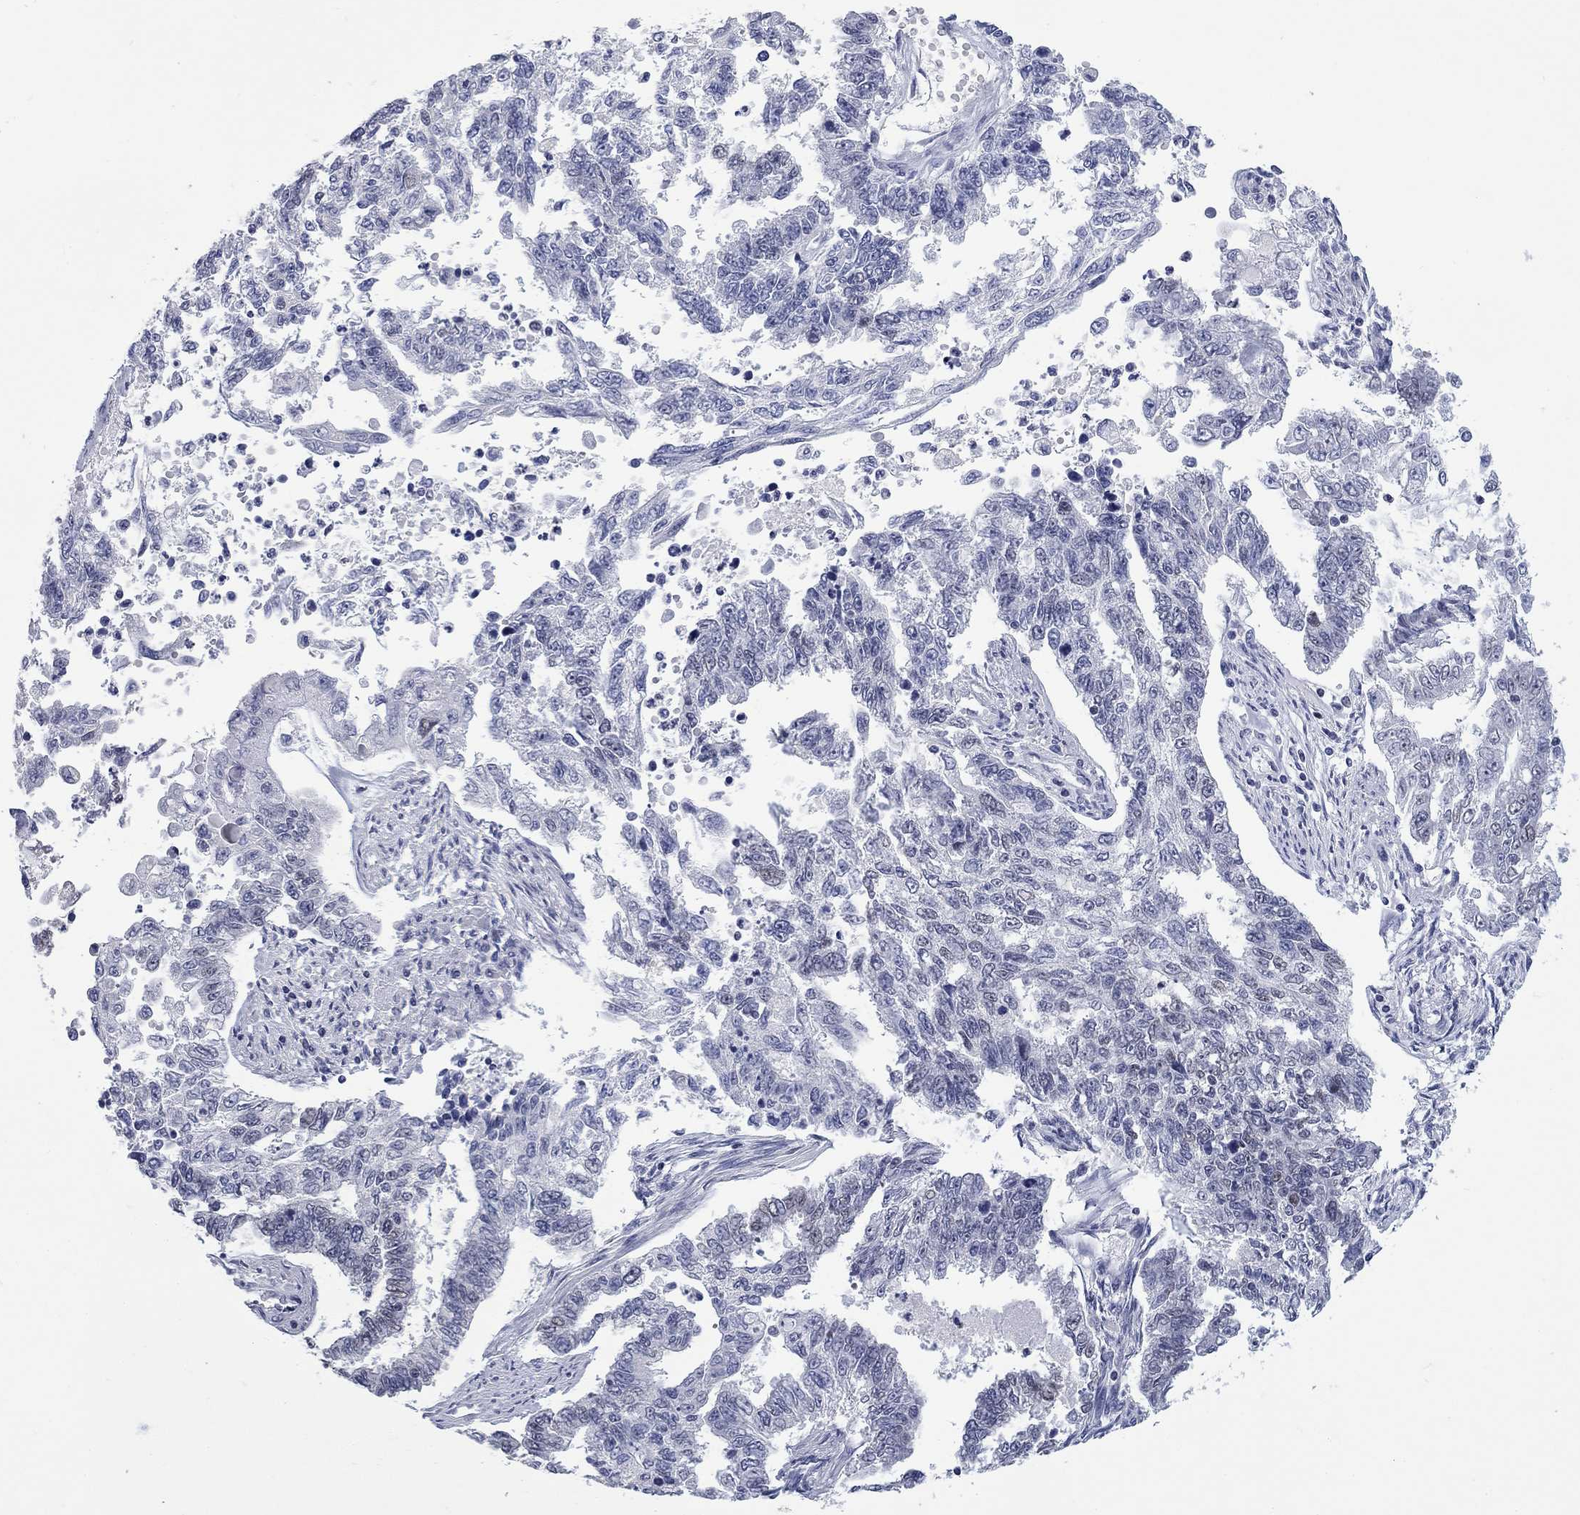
{"staining": {"intensity": "negative", "quantity": "none", "location": "none"}, "tissue": "endometrial cancer", "cell_type": "Tumor cells", "image_type": "cancer", "snomed": [{"axis": "morphology", "description": "Adenocarcinoma, NOS"}, {"axis": "topography", "description": "Uterus"}], "caption": "IHC histopathology image of neoplastic tissue: adenocarcinoma (endometrial) stained with DAB (3,3'-diaminobenzidine) displays no significant protein expression in tumor cells.", "gene": "NPAS3", "patient": {"sex": "female", "age": 59}}